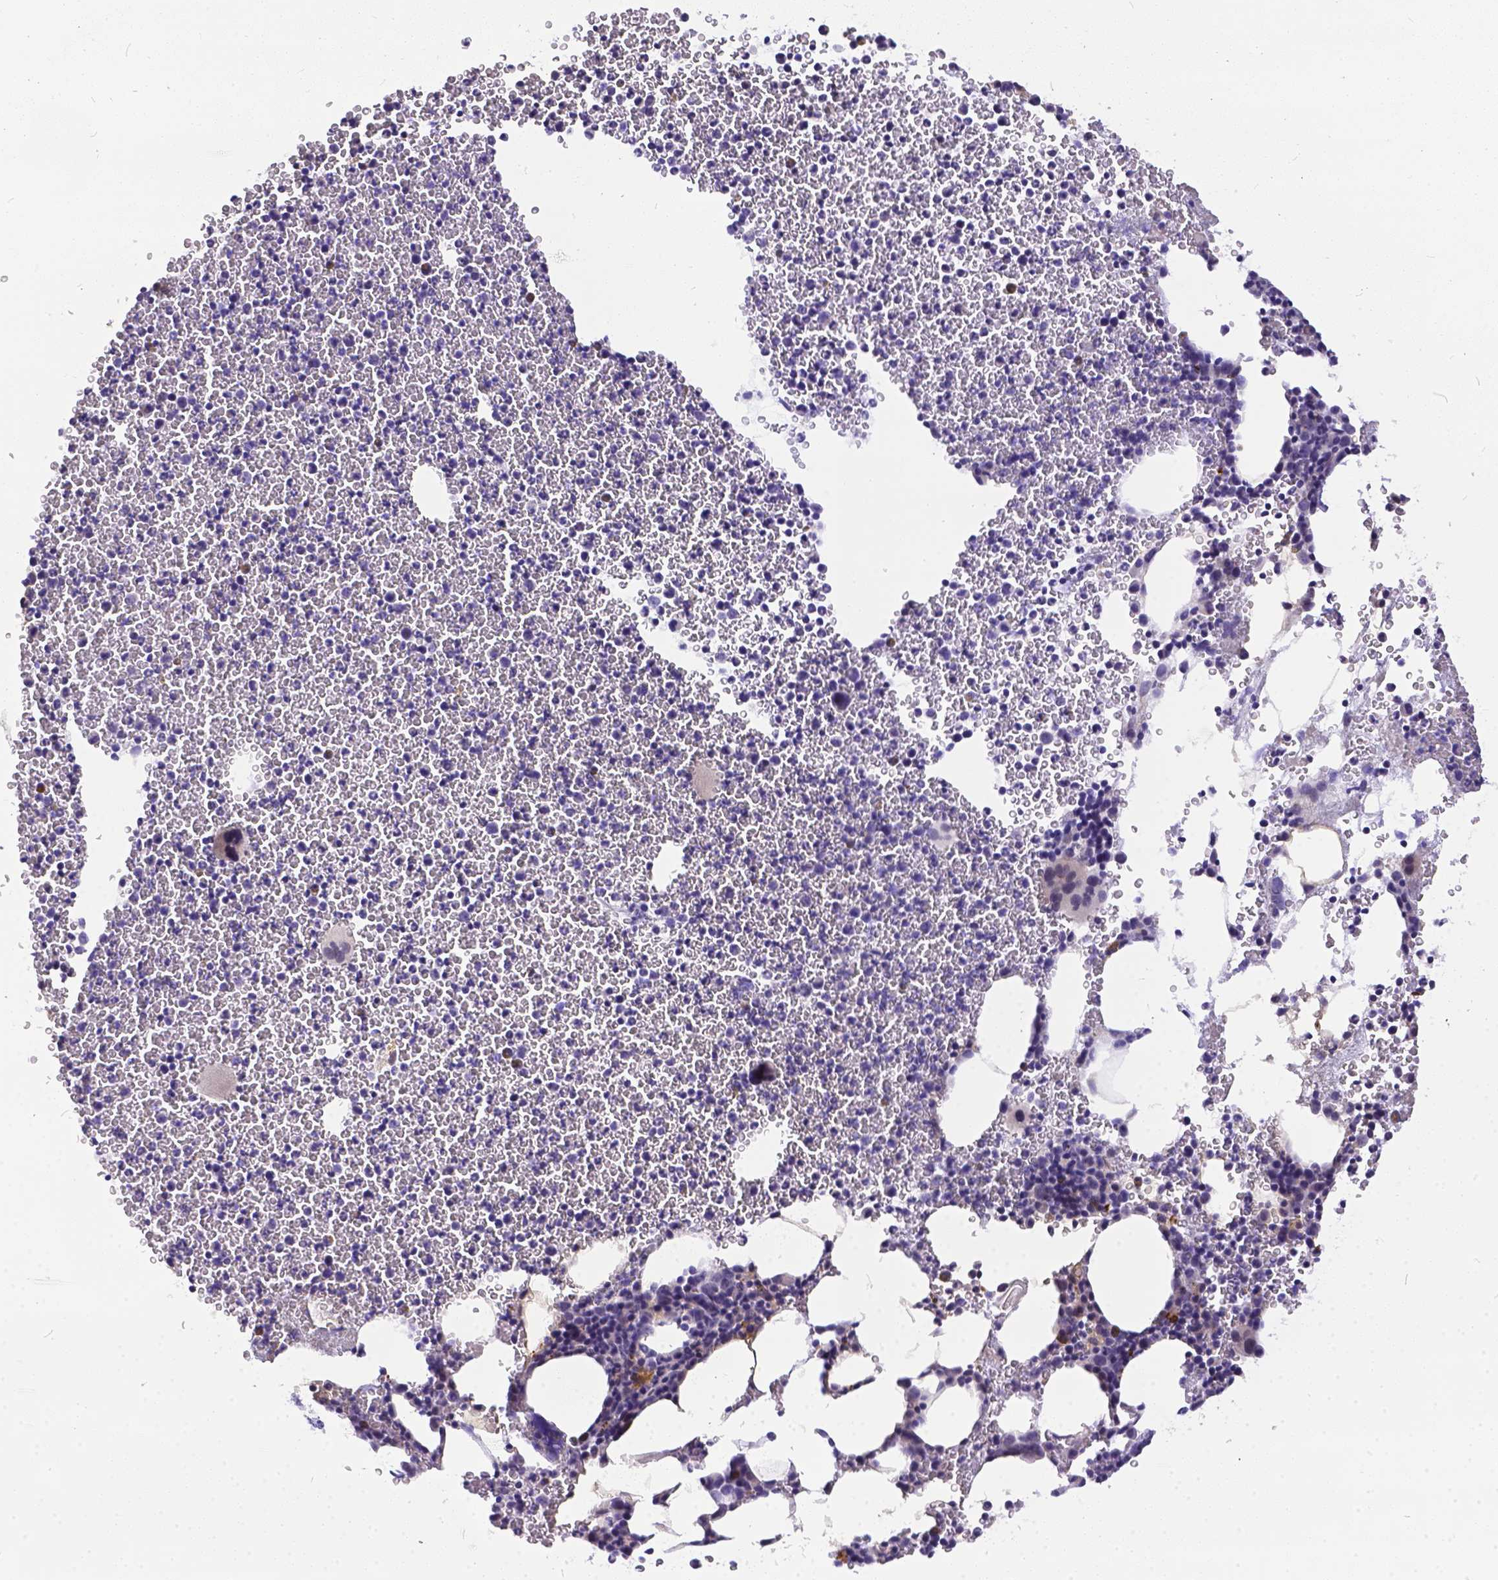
{"staining": {"intensity": "negative", "quantity": "none", "location": "none"}, "tissue": "bone marrow", "cell_type": "Hematopoietic cells", "image_type": "normal", "snomed": [{"axis": "morphology", "description": "Normal tissue, NOS"}, {"axis": "topography", "description": "Bone marrow"}], "caption": "The histopathology image exhibits no significant staining in hematopoietic cells of bone marrow.", "gene": "DLEC1", "patient": {"sex": "female", "age": 56}}